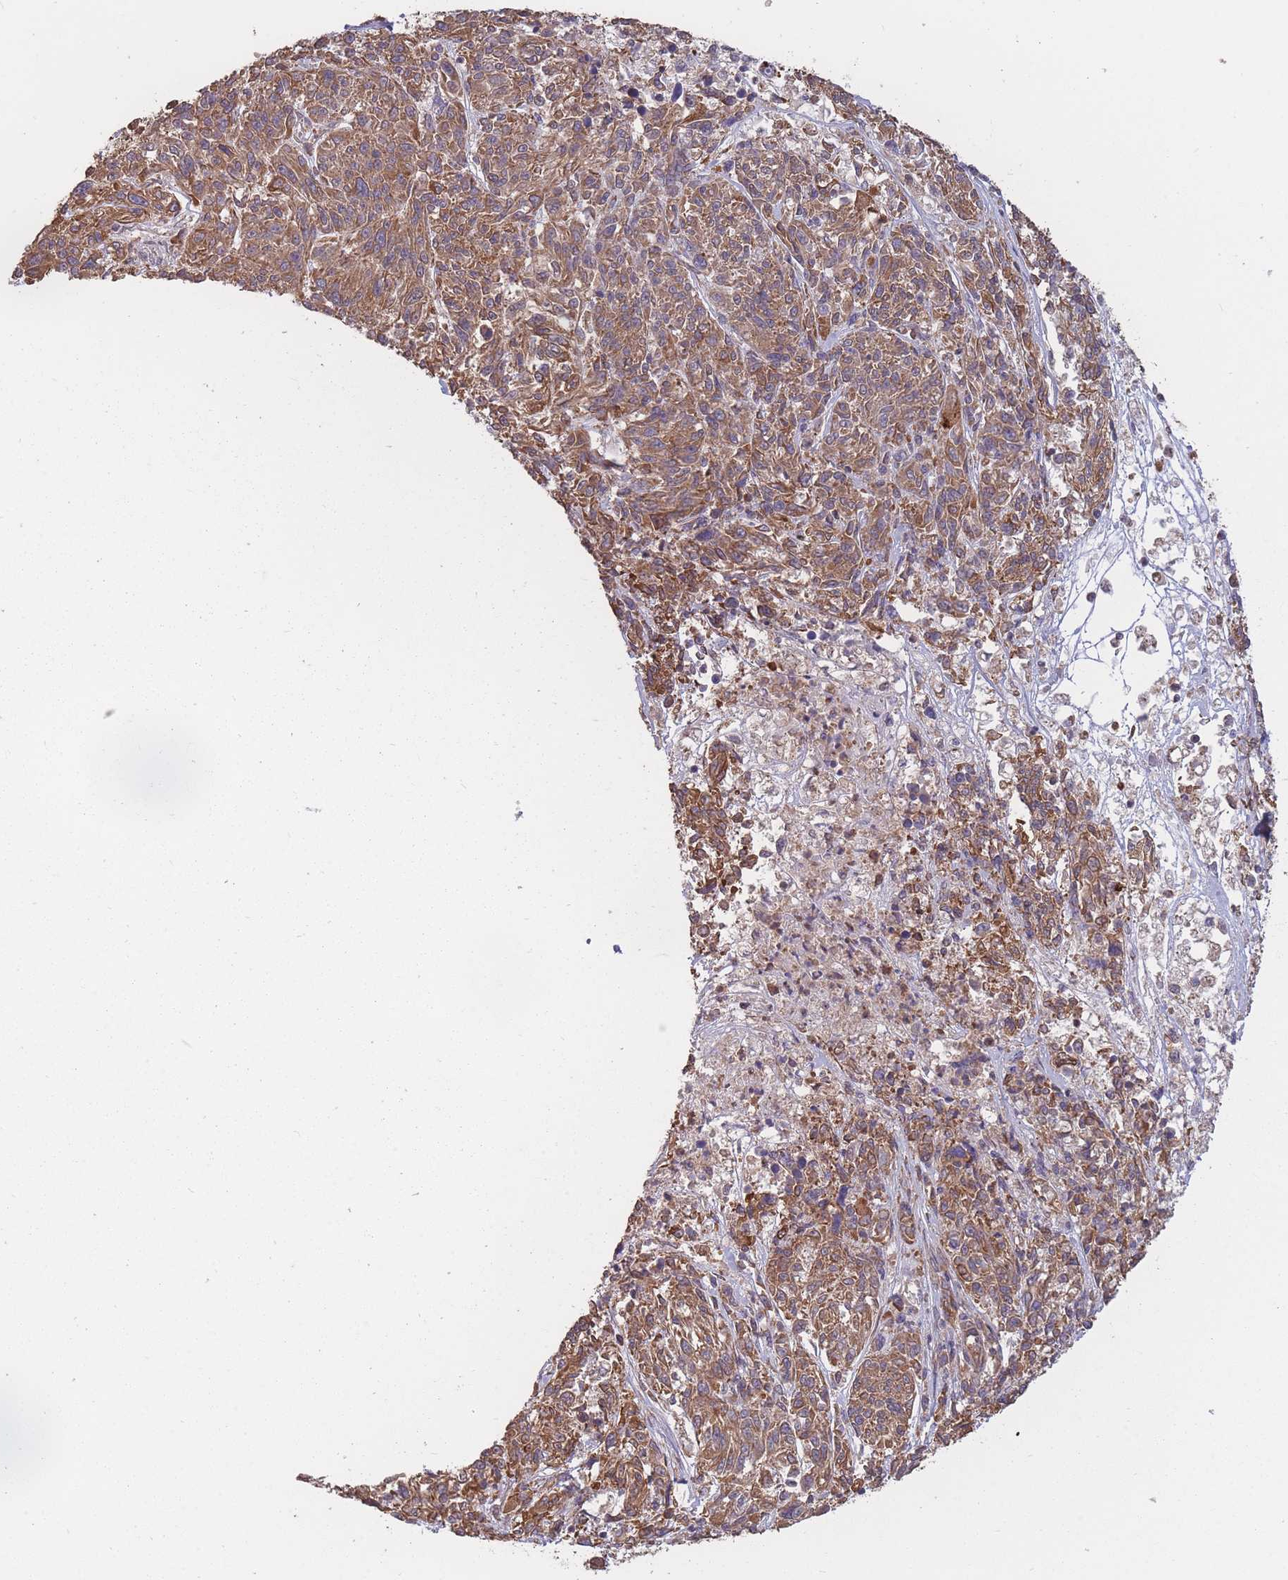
{"staining": {"intensity": "moderate", "quantity": ">75%", "location": "cytoplasmic/membranous"}, "tissue": "melanoma", "cell_type": "Tumor cells", "image_type": "cancer", "snomed": [{"axis": "morphology", "description": "Malignant melanoma, NOS"}, {"axis": "topography", "description": "Skin"}], "caption": "Immunohistochemical staining of human malignant melanoma shows medium levels of moderate cytoplasmic/membranous staining in approximately >75% of tumor cells.", "gene": "GMIP", "patient": {"sex": "male", "age": 53}}